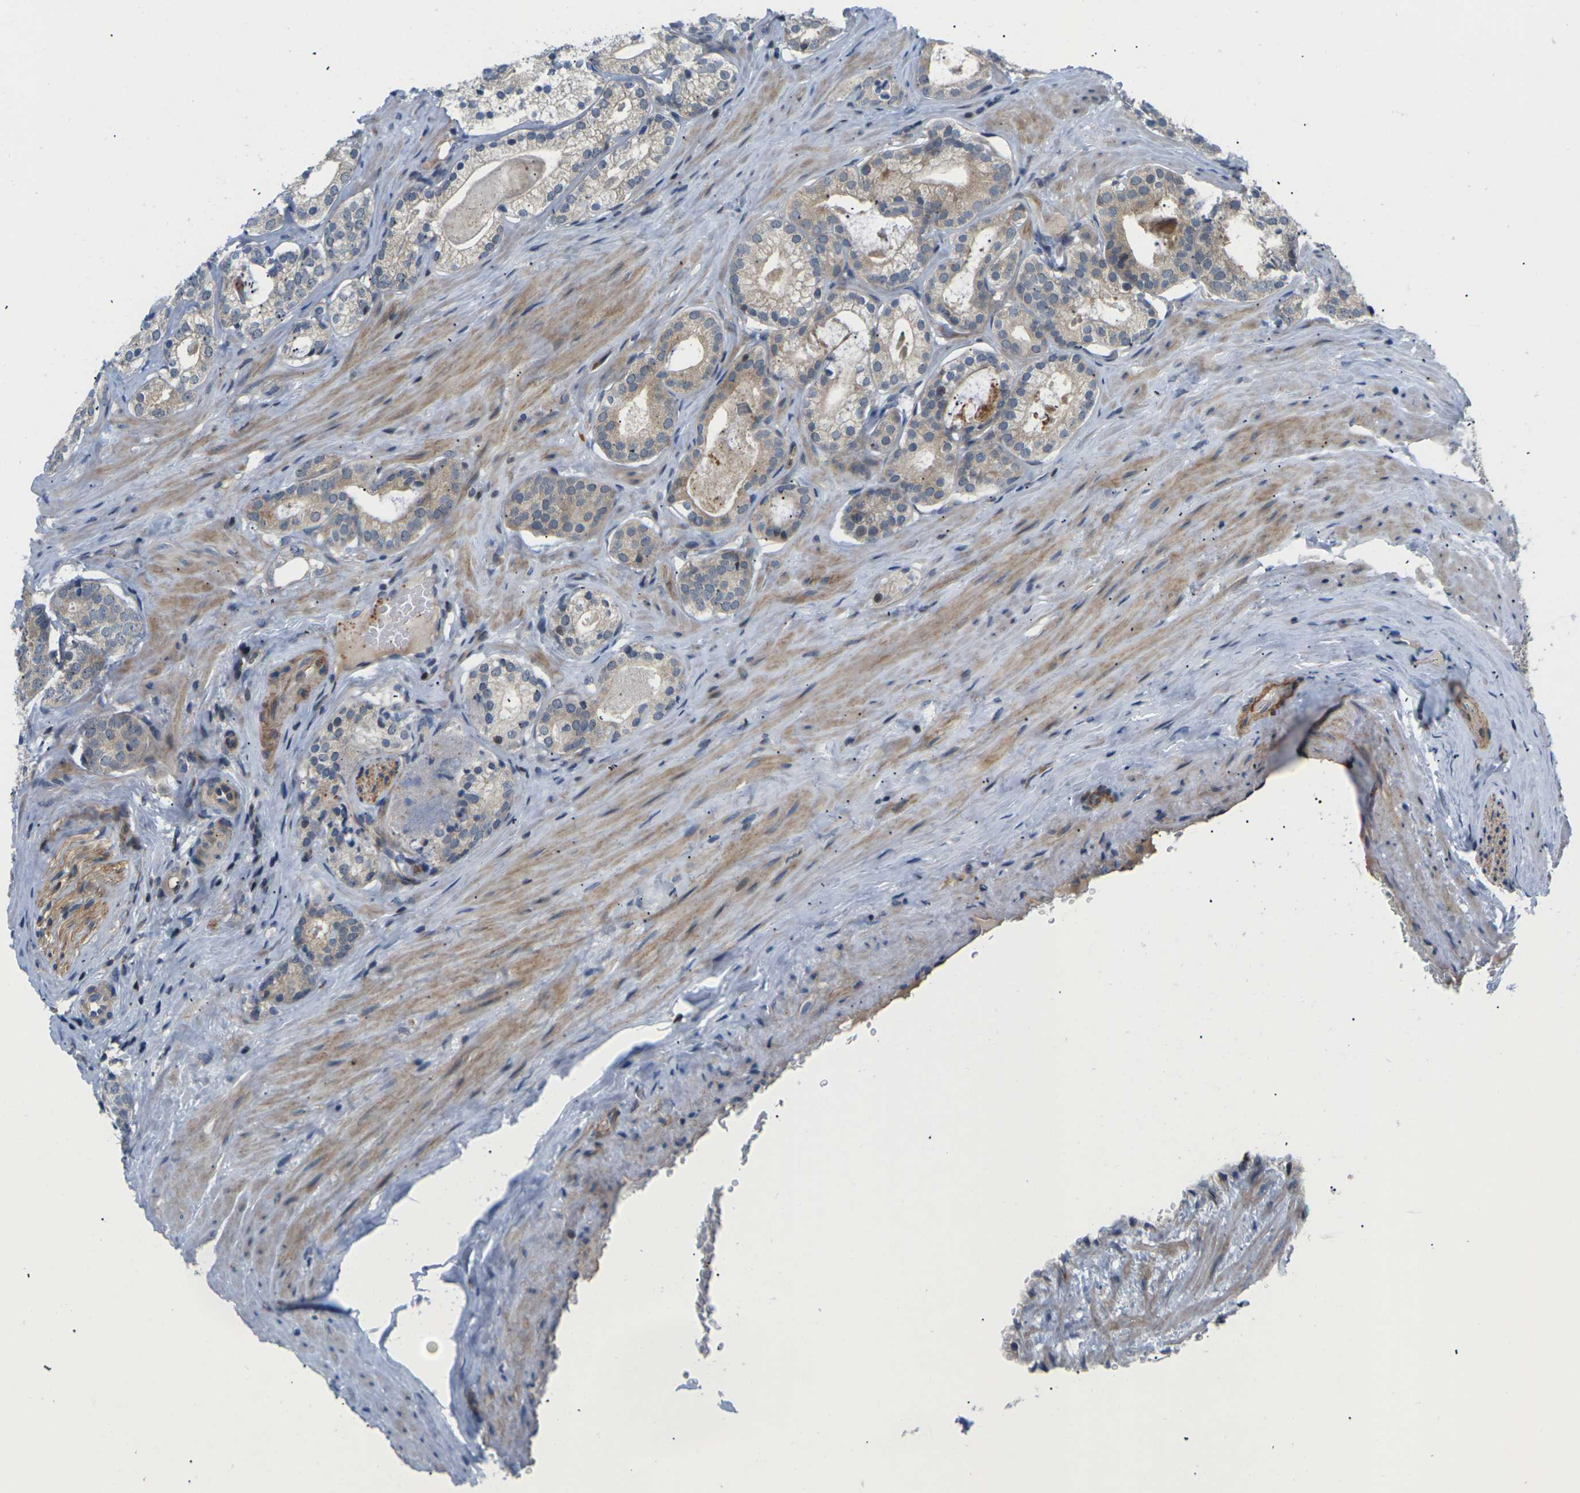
{"staining": {"intensity": "weak", "quantity": "25%-75%", "location": "cytoplasmic/membranous"}, "tissue": "prostate cancer", "cell_type": "Tumor cells", "image_type": "cancer", "snomed": [{"axis": "morphology", "description": "Adenocarcinoma, Low grade"}, {"axis": "topography", "description": "Prostate"}], "caption": "Immunohistochemistry micrograph of neoplastic tissue: prostate low-grade adenocarcinoma stained using immunohistochemistry shows low levels of weak protein expression localized specifically in the cytoplasmic/membranous of tumor cells, appearing as a cytoplasmic/membranous brown color.", "gene": "RPS6KA3", "patient": {"sex": "male", "age": 59}}